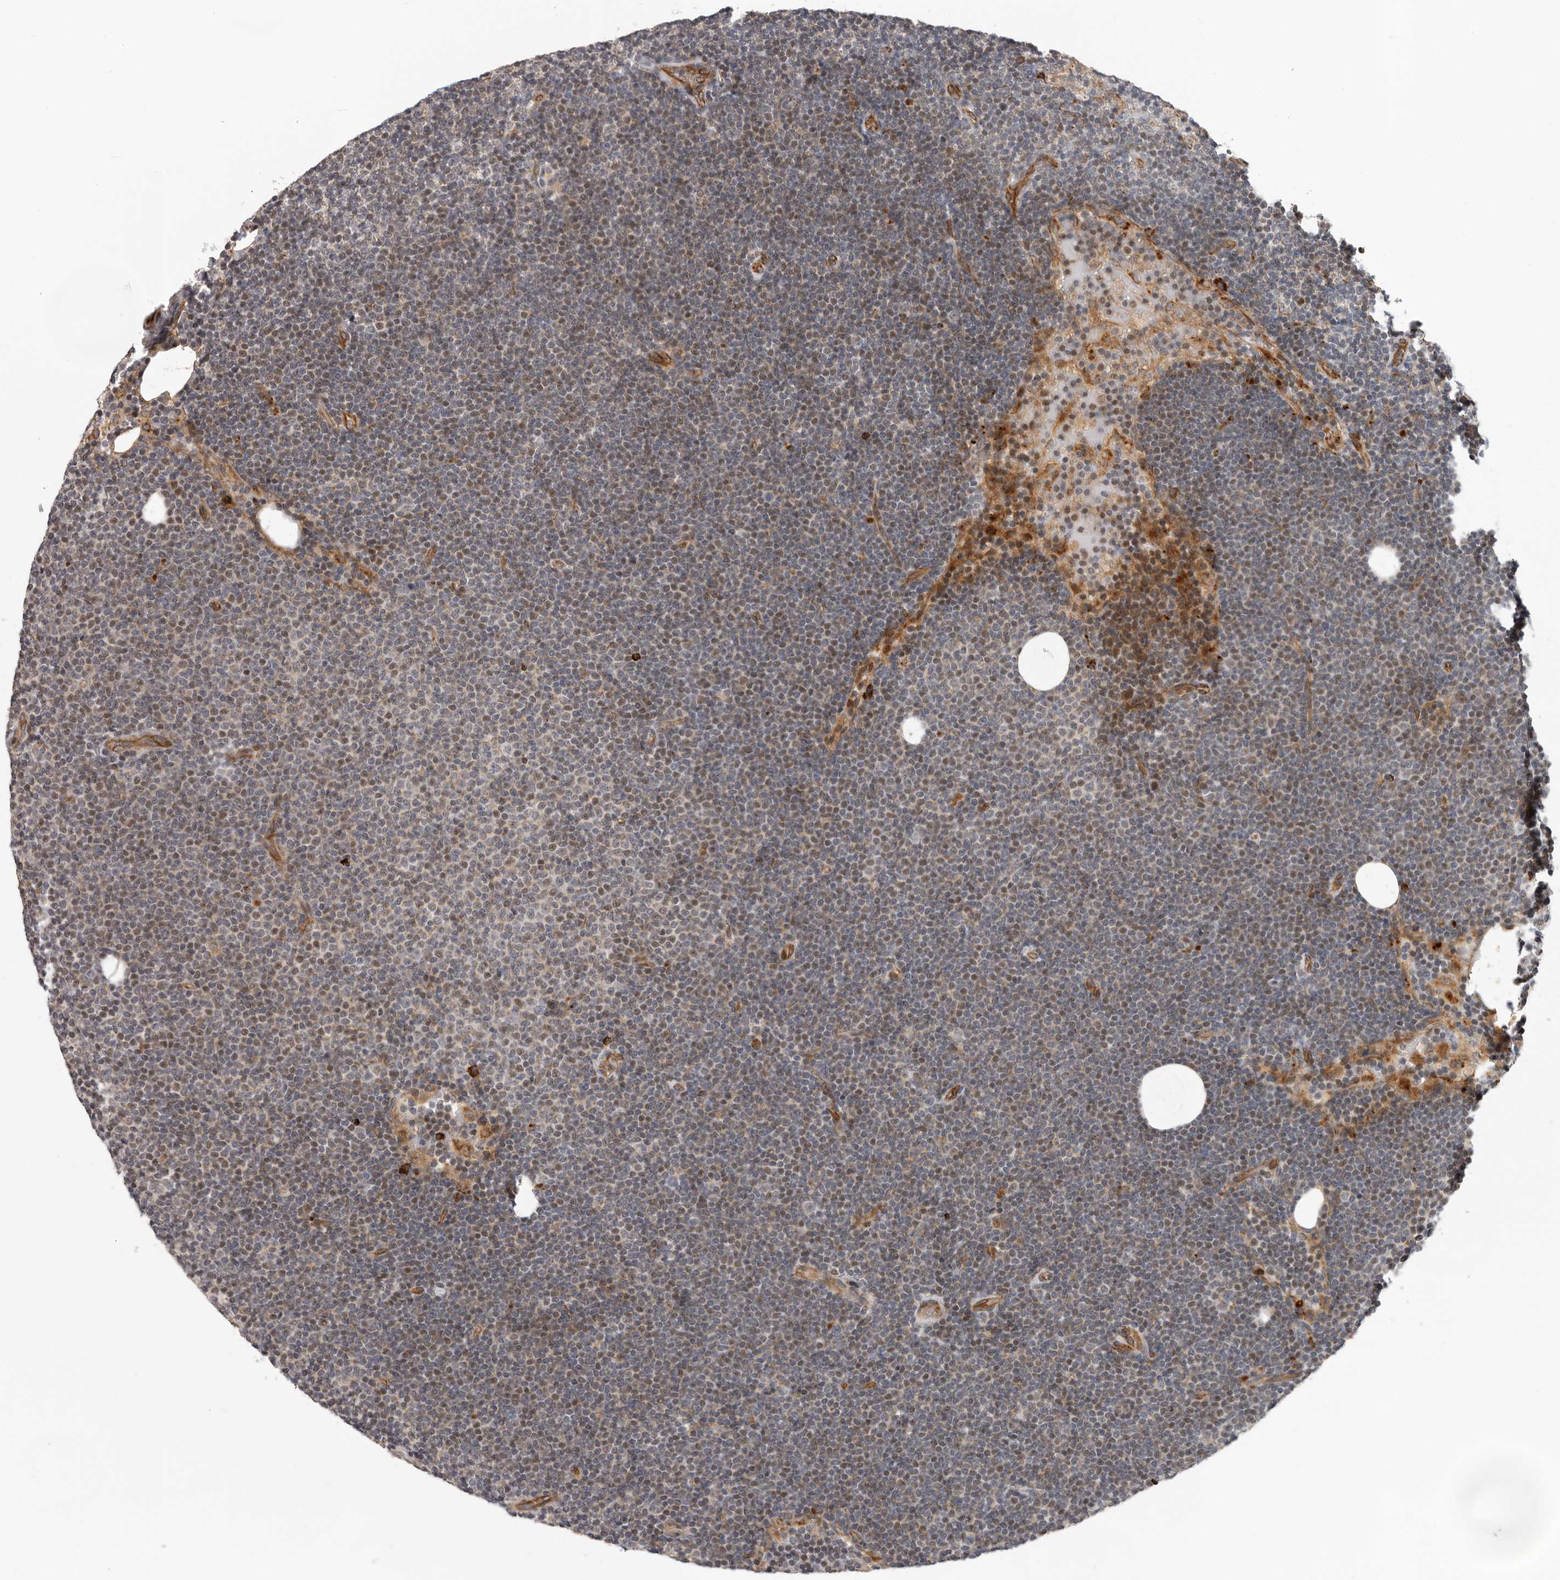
{"staining": {"intensity": "weak", "quantity": ">75%", "location": "nuclear"}, "tissue": "lymphoma", "cell_type": "Tumor cells", "image_type": "cancer", "snomed": [{"axis": "morphology", "description": "Malignant lymphoma, non-Hodgkin's type, Low grade"}, {"axis": "topography", "description": "Lymph node"}], "caption": "Immunohistochemistry (IHC) of low-grade malignant lymphoma, non-Hodgkin's type displays low levels of weak nuclear positivity in about >75% of tumor cells.", "gene": "RNF157", "patient": {"sex": "female", "age": 53}}